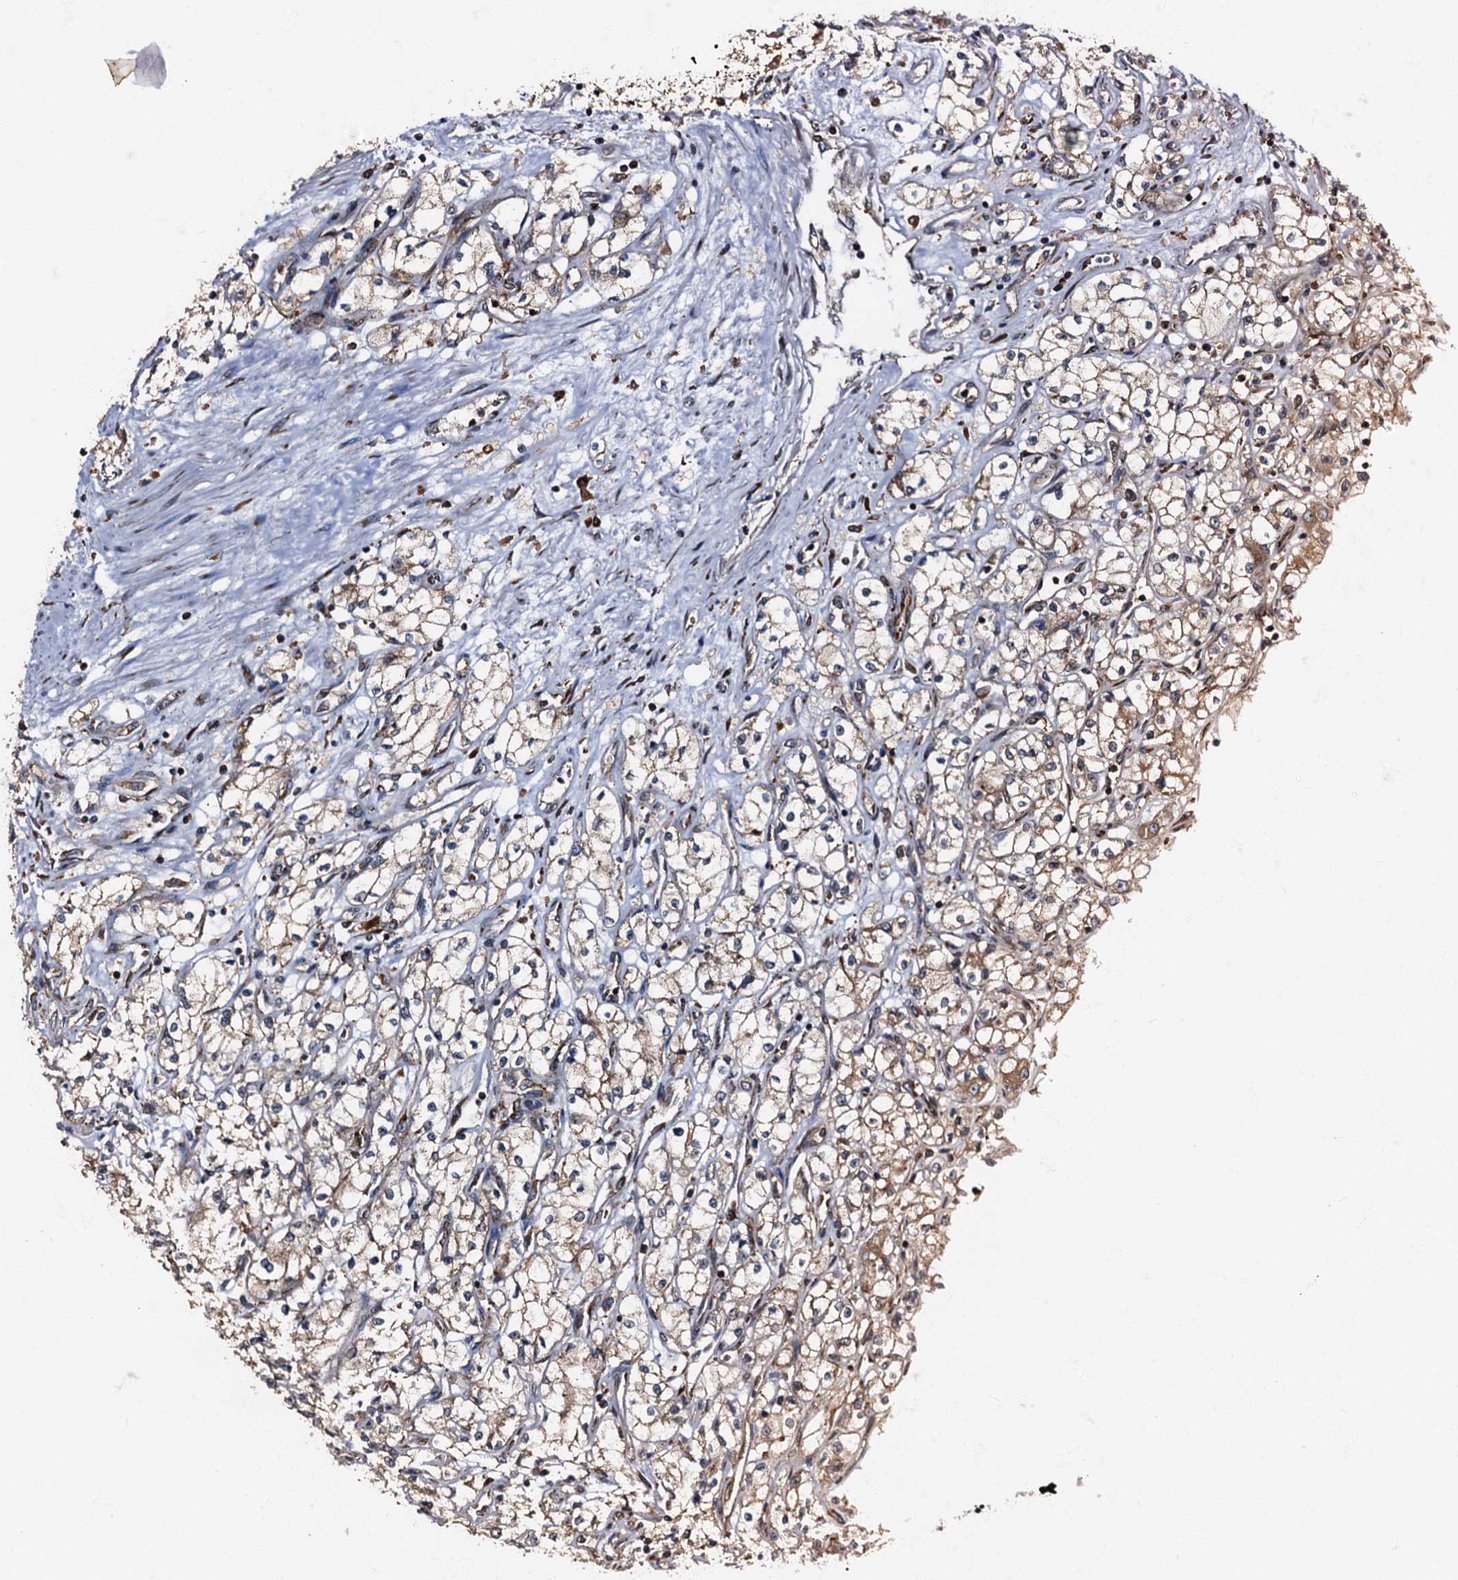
{"staining": {"intensity": "moderate", "quantity": "<25%", "location": "cytoplasmic/membranous"}, "tissue": "renal cancer", "cell_type": "Tumor cells", "image_type": "cancer", "snomed": [{"axis": "morphology", "description": "Adenocarcinoma, NOS"}, {"axis": "topography", "description": "Kidney"}], "caption": "DAB immunohistochemical staining of adenocarcinoma (renal) shows moderate cytoplasmic/membranous protein staining in approximately <25% of tumor cells. The protein of interest is stained brown, and the nuclei are stained in blue (DAB (3,3'-diaminobenzidine) IHC with brightfield microscopy, high magnification).", "gene": "ATP2C1", "patient": {"sex": "male", "age": 59}}